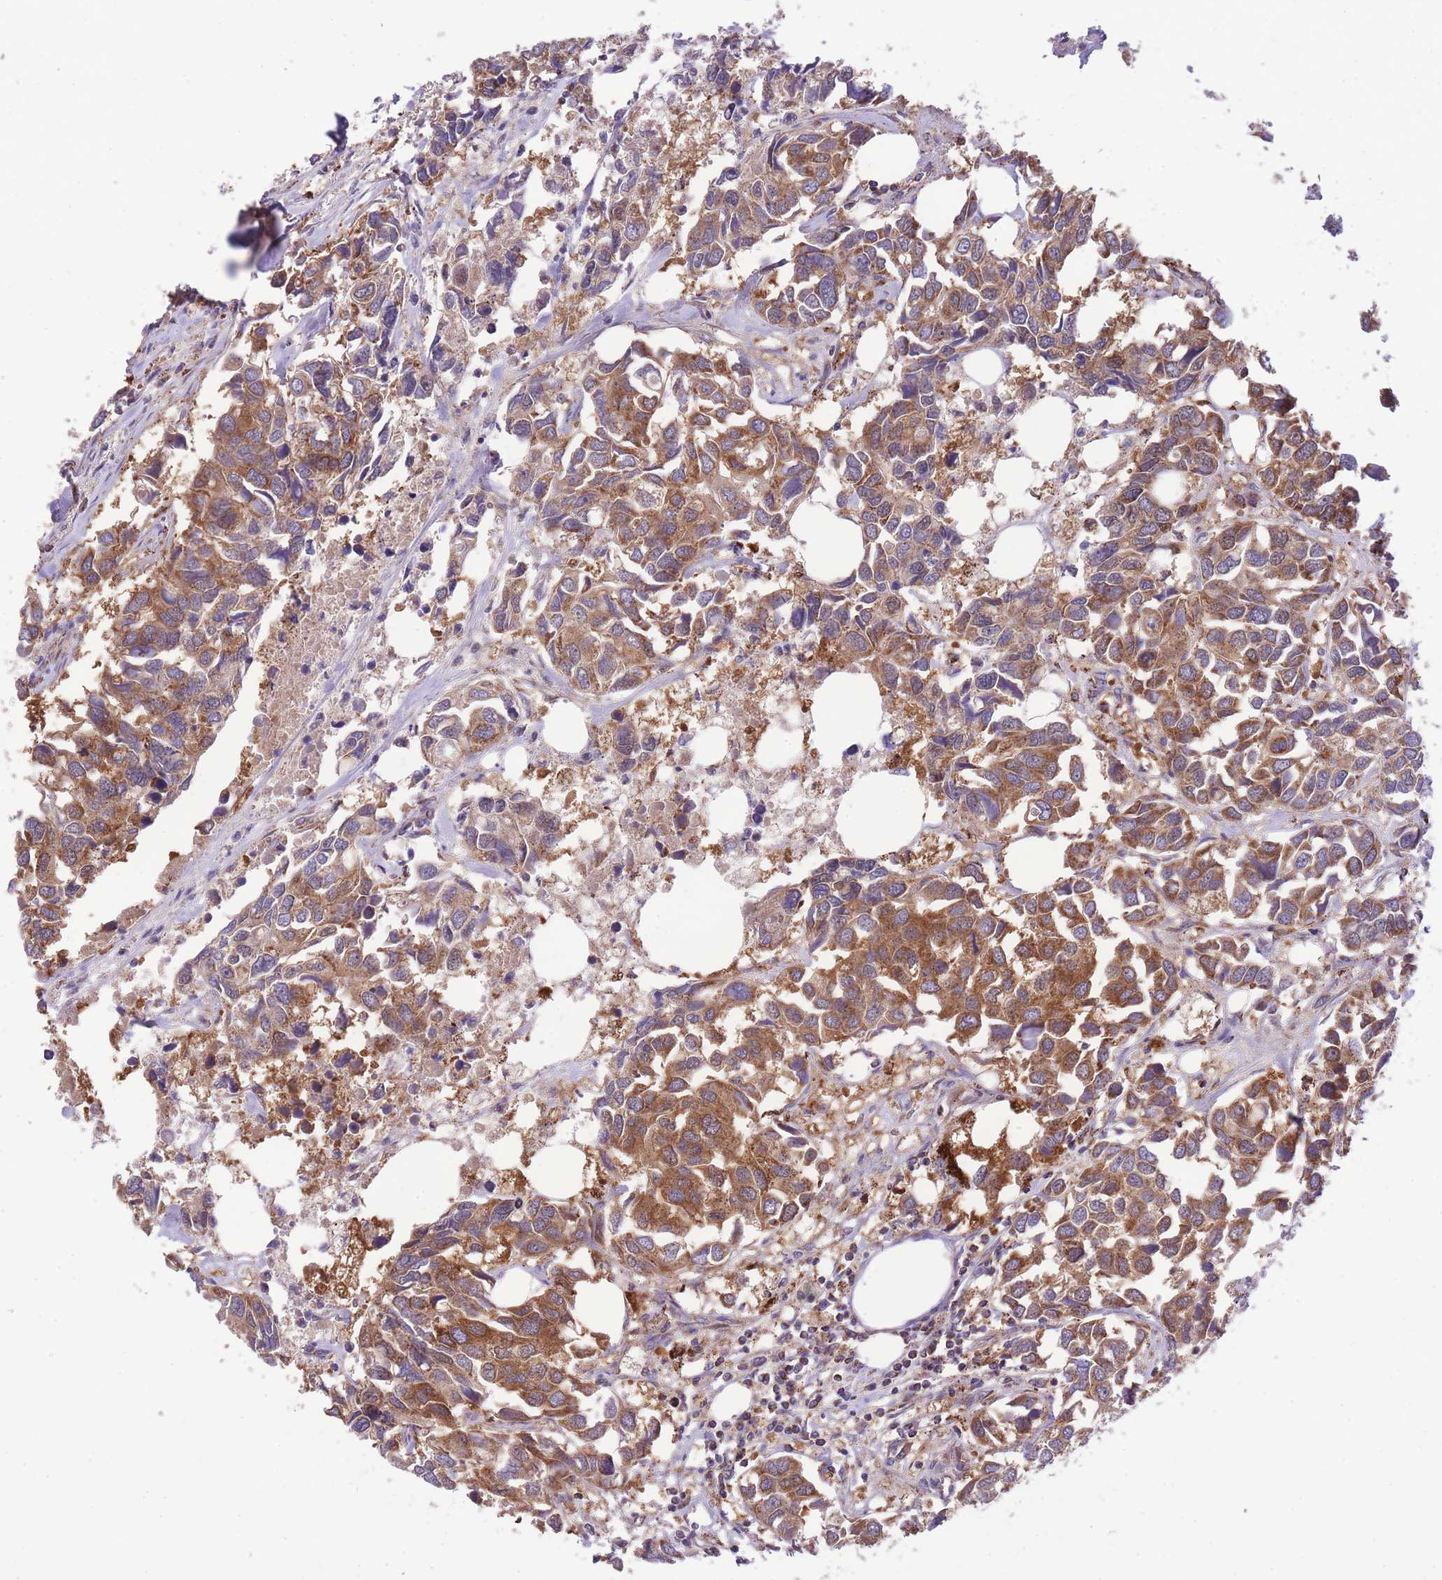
{"staining": {"intensity": "moderate", "quantity": ">75%", "location": "cytoplasmic/membranous"}, "tissue": "breast cancer", "cell_type": "Tumor cells", "image_type": "cancer", "snomed": [{"axis": "morphology", "description": "Duct carcinoma"}, {"axis": "topography", "description": "Breast"}], "caption": "Breast invasive ductal carcinoma stained with a brown dye shows moderate cytoplasmic/membranous positive expression in about >75% of tumor cells.", "gene": "ST3GAL3", "patient": {"sex": "female", "age": 83}}